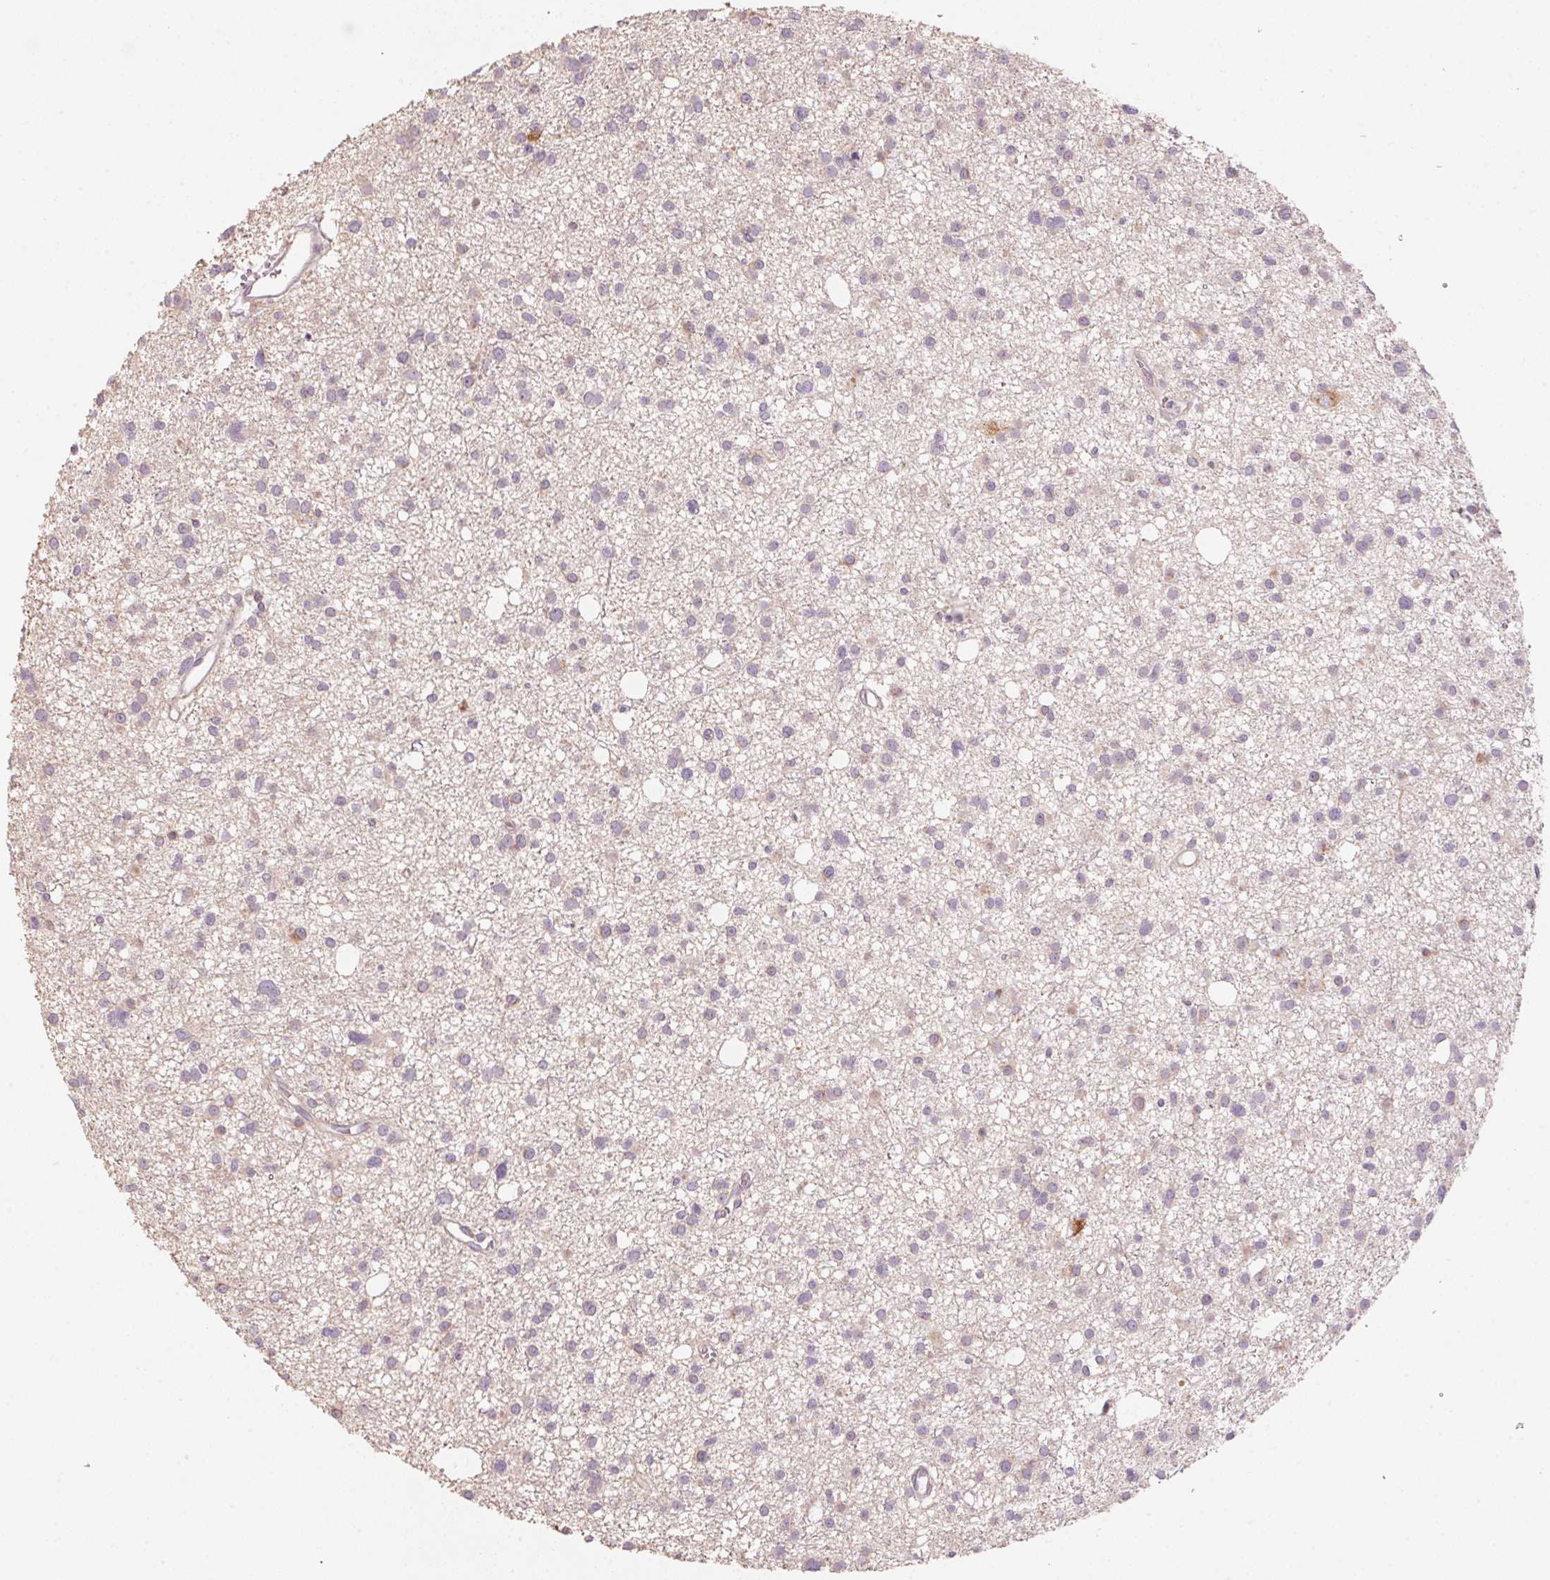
{"staining": {"intensity": "weak", "quantity": "<25%", "location": "cytoplasmic/membranous"}, "tissue": "glioma", "cell_type": "Tumor cells", "image_type": "cancer", "snomed": [{"axis": "morphology", "description": "Glioma, malignant, High grade"}, {"axis": "topography", "description": "Brain"}], "caption": "Glioma was stained to show a protein in brown. There is no significant positivity in tumor cells.", "gene": "BLOC1S2", "patient": {"sex": "male", "age": 23}}